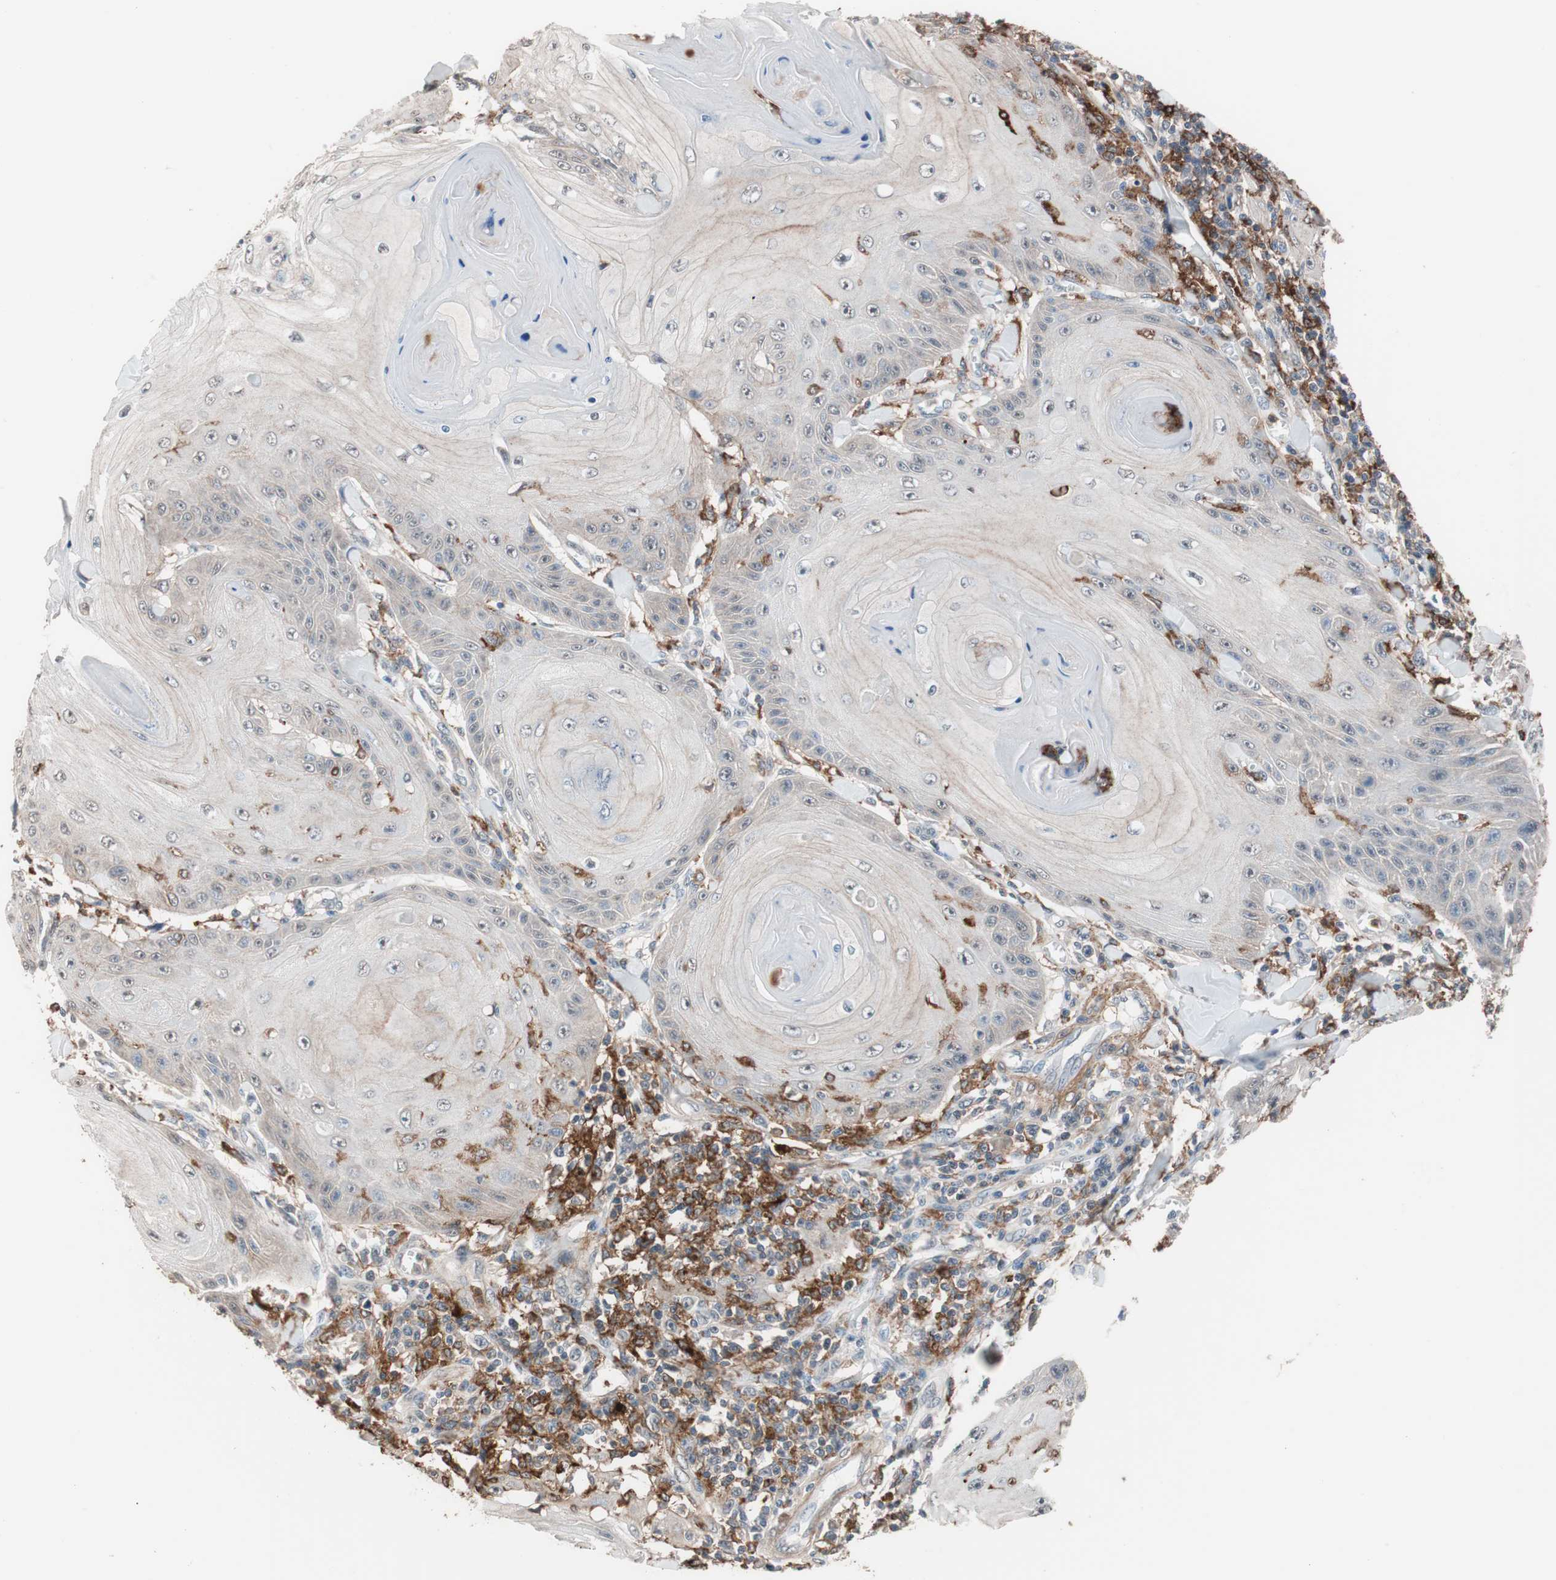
{"staining": {"intensity": "weak", "quantity": "<25%", "location": "cytoplasmic/membranous"}, "tissue": "skin cancer", "cell_type": "Tumor cells", "image_type": "cancer", "snomed": [{"axis": "morphology", "description": "Squamous cell carcinoma, NOS"}, {"axis": "topography", "description": "Skin"}], "caption": "A photomicrograph of human skin squamous cell carcinoma is negative for staining in tumor cells. (Immunohistochemistry (ihc), brightfield microscopy, high magnification).", "gene": "LITAF", "patient": {"sex": "female", "age": 78}}